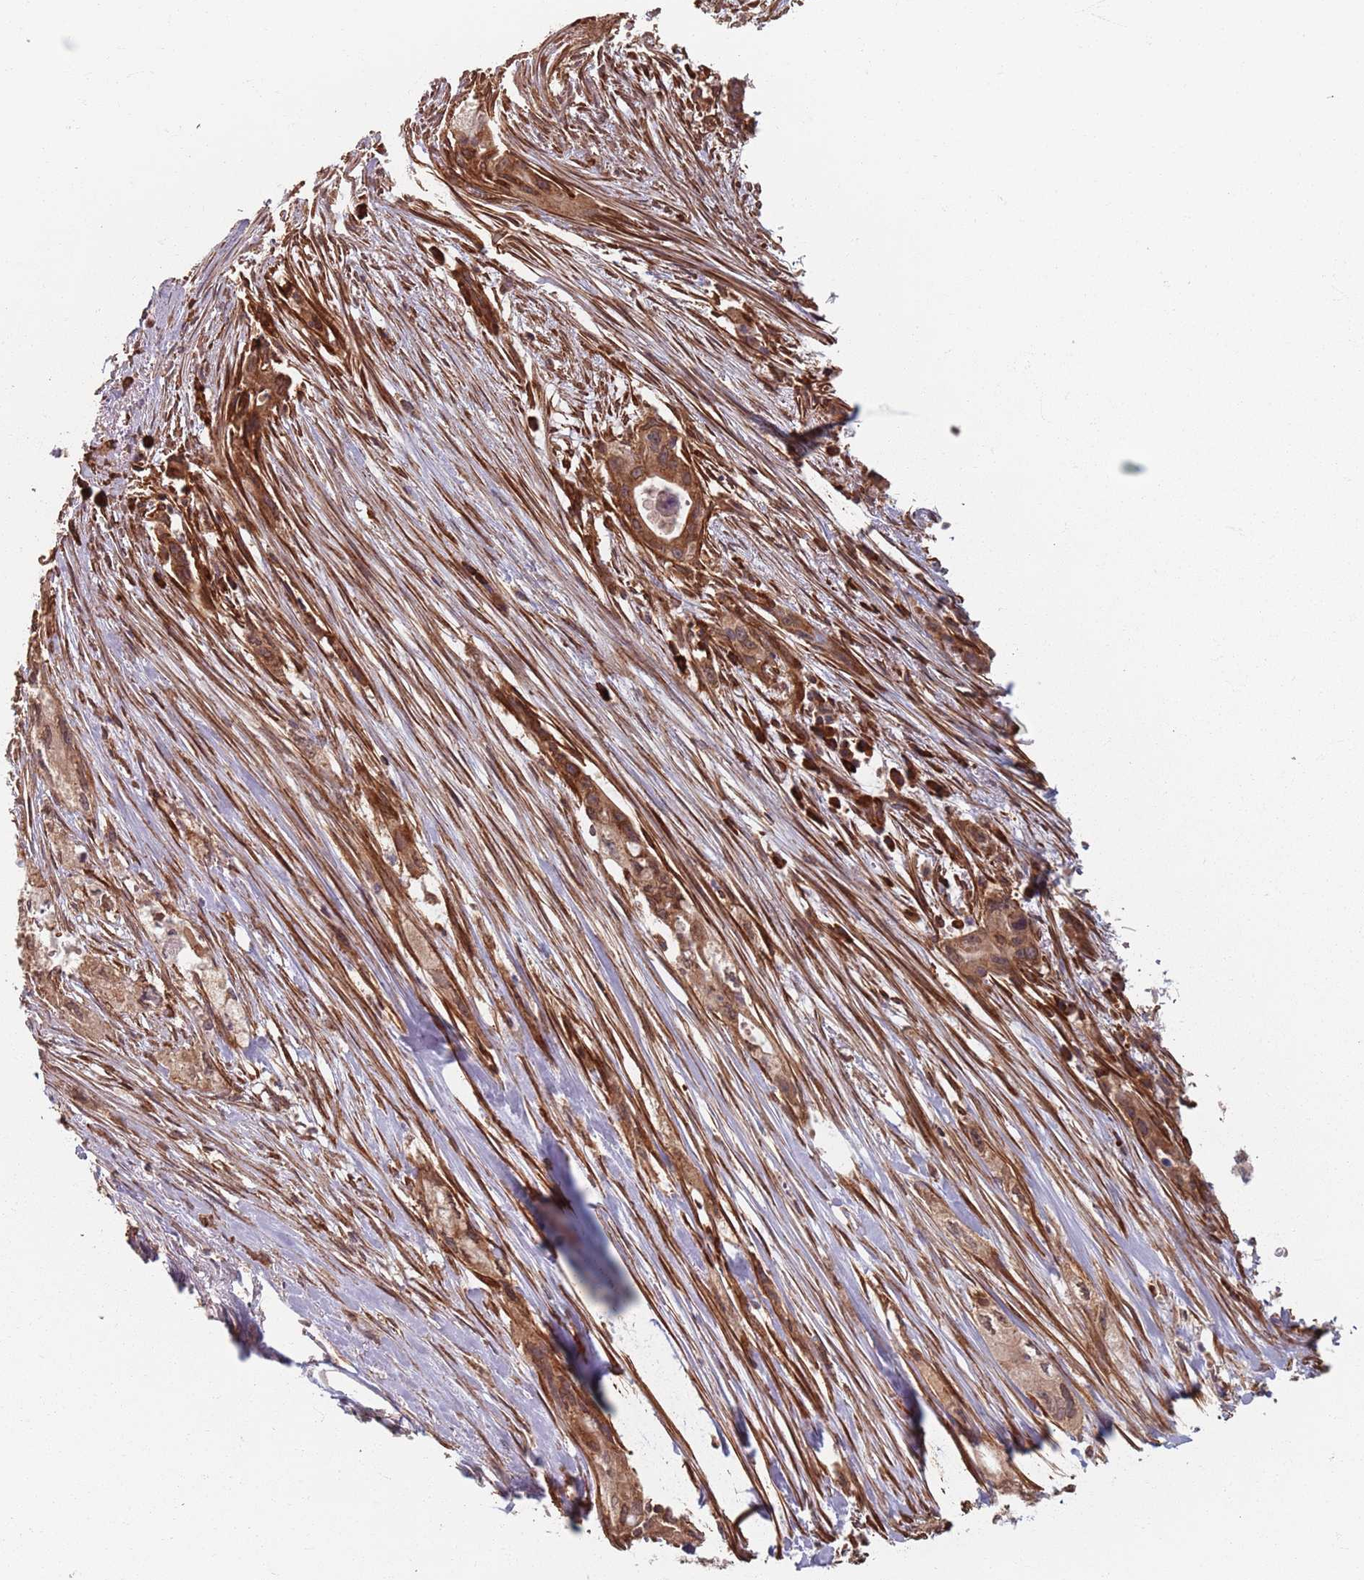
{"staining": {"intensity": "moderate", "quantity": ">75%", "location": "cytoplasmic/membranous"}, "tissue": "pancreatic cancer", "cell_type": "Tumor cells", "image_type": "cancer", "snomed": [{"axis": "morphology", "description": "Adenocarcinoma, NOS"}, {"axis": "topography", "description": "Pancreas"}], "caption": "Pancreatic adenocarcinoma stained with a brown dye shows moderate cytoplasmic/membranous positive staining in approximately >75% of tumor cells.", "gene": "NOTCH3", "patient": {"sex": "female", "age": 73}}